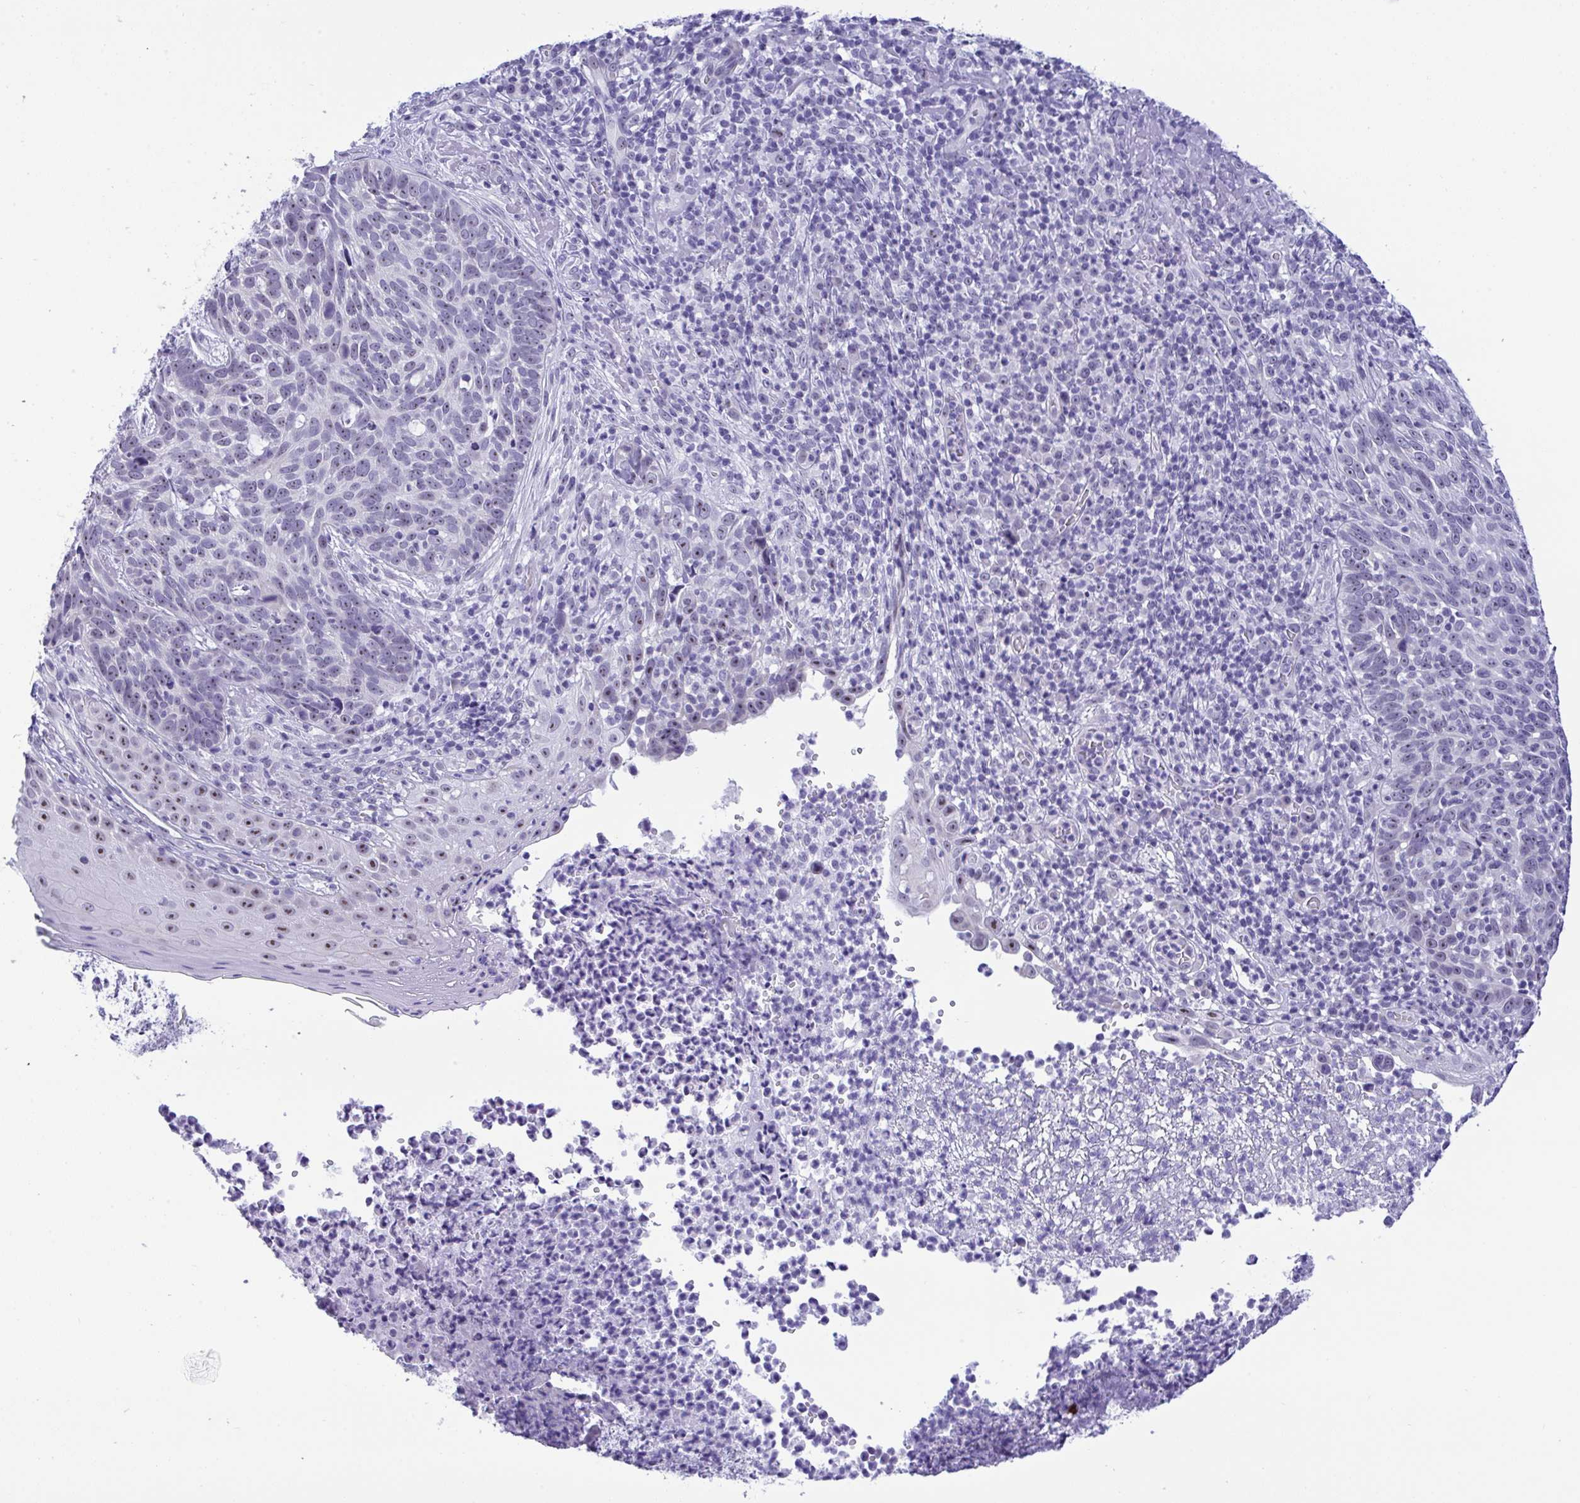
{"staining": {"intensity": "negative", "quantity": "none", "location": "none"}, "tissue": "skin cancer", "cell_type": "Tumor cells", "image_type": "cancer", "snomed": [{"axis": "morphology", "description": "Basal cell carcinoma"}, {"axis": "topography", "description": "Skin"}, {"axis": "topography", "description": "Skin of face"}], "caption": "Tumor cells are negative for brown protein staining in skin cancer.", "gene": "YBX2", "patient": {"sex": "female", "age": 95}}